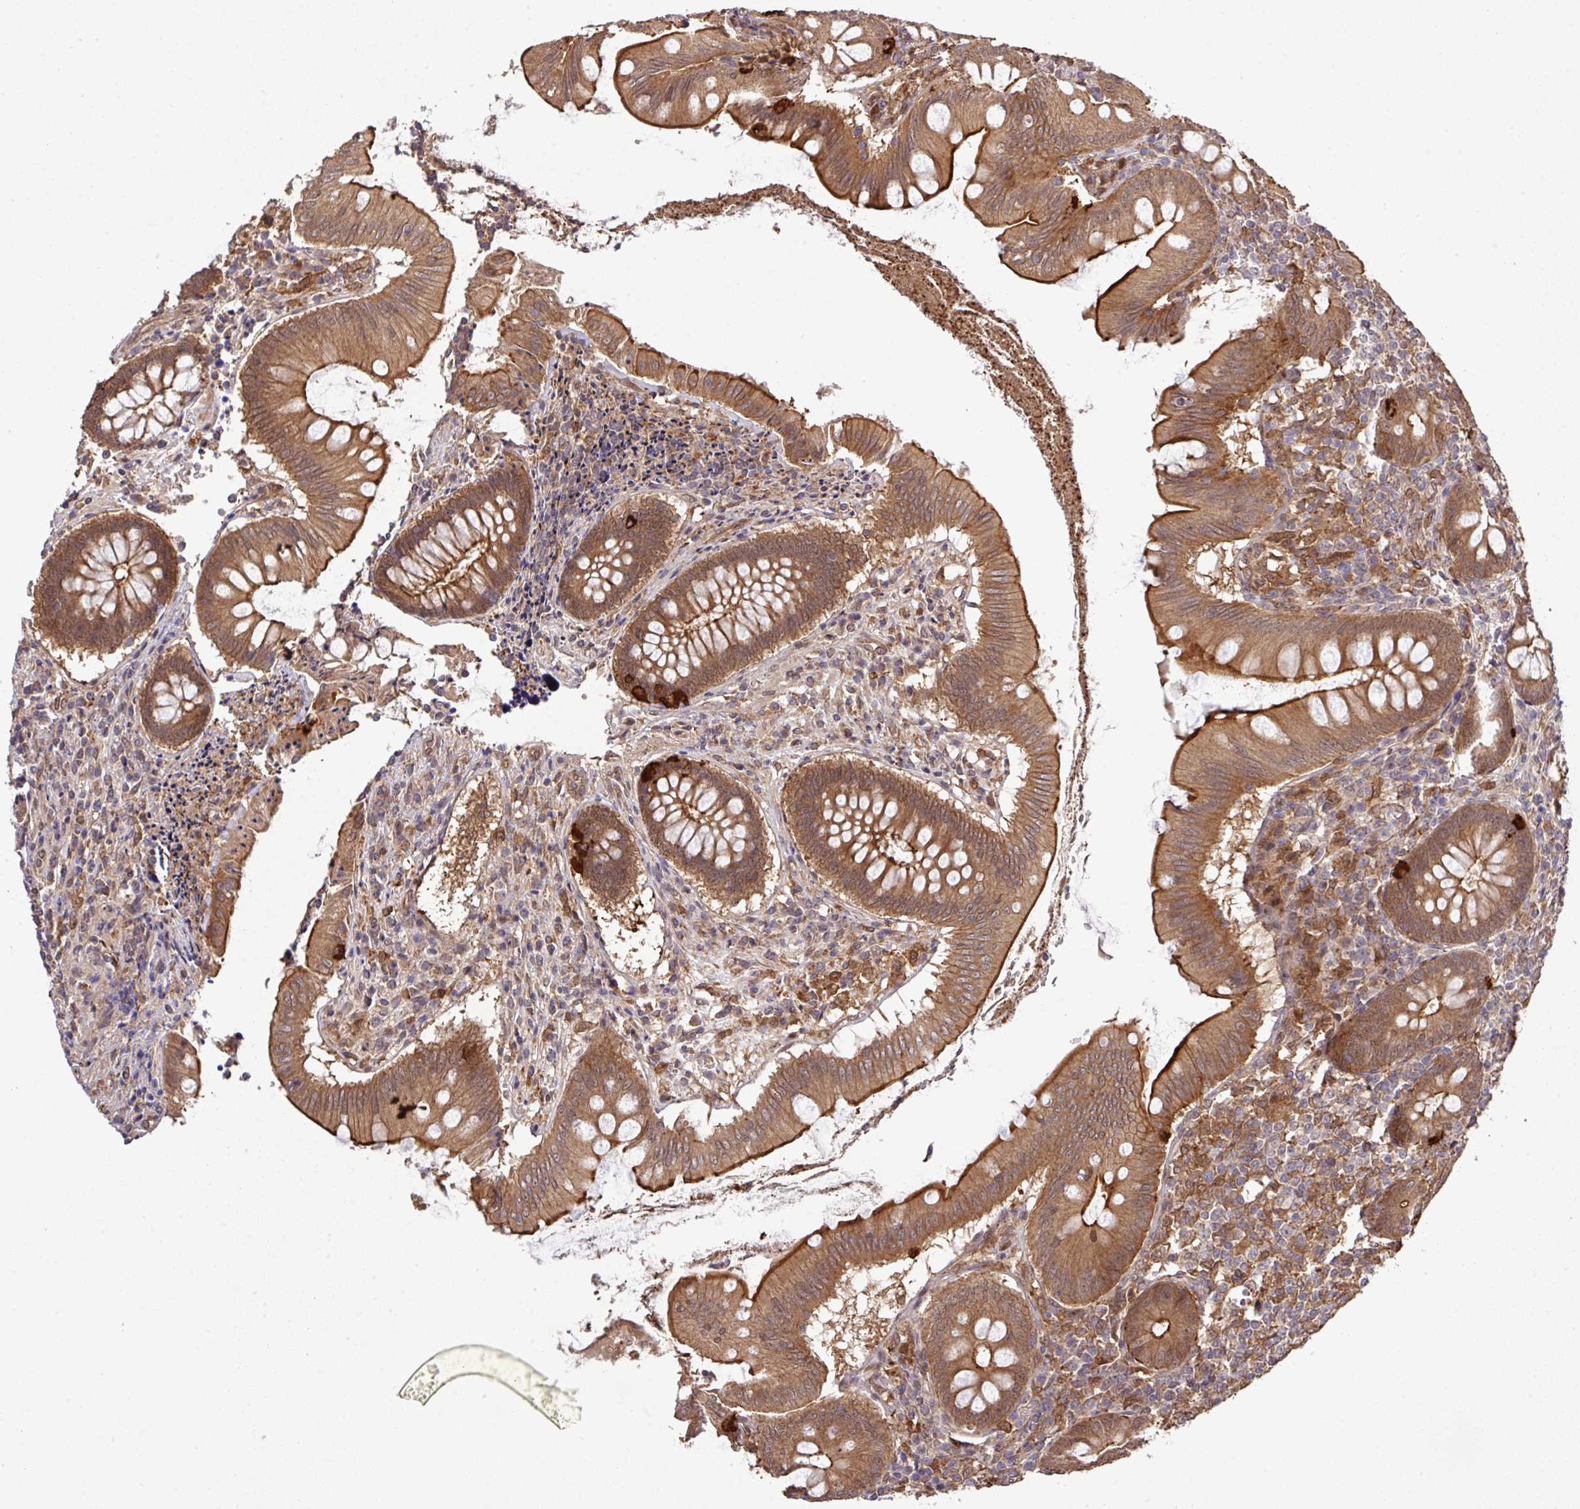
{"staining": {"intensity": "moderate", "quantity": ">75%", "location": "cytoplasmic/membranous"}, "tissue": "appendix", "cell_type": "Glandular cells", "image_type": "normal", "snomed": [{"axis": "morphology", "description": "Normal tissue, NOS"}, {"axis": "topography", "description": "Appendix"}], "caption": "A brown stain shows moderate cytoplasmic/membranous staining of a protein in glandular cells of benign appendix. The protein is shown in brown color, while the nuclei are stained blue.", "gene": "ARPIN", "patient": {"sex": "female", "age": 51}}